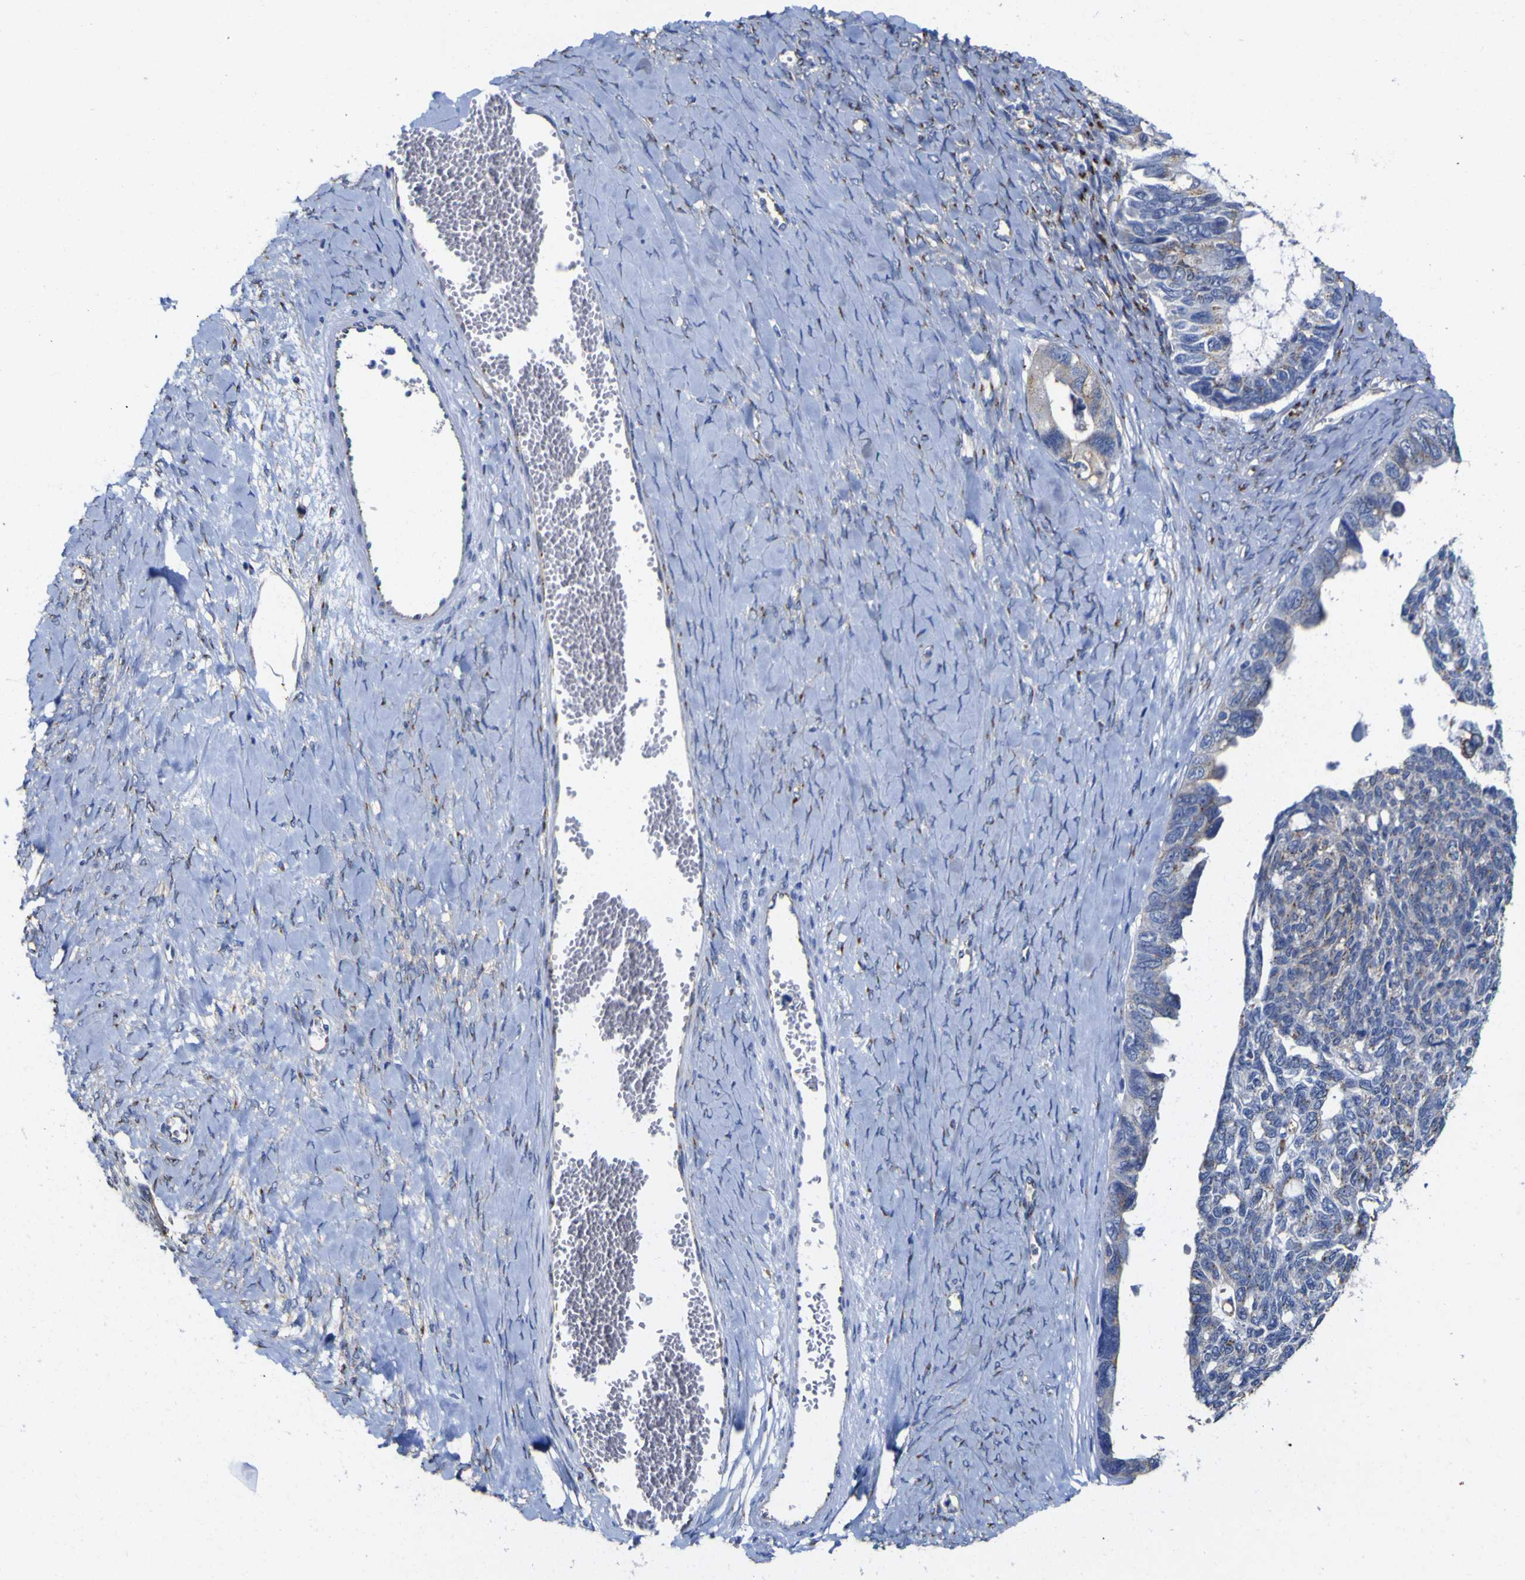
{"staining": {"intensity": "moderate", "quantity": "<25%", "location": "cytoplasmic/membranous"}, "tissue": "ovarian cancer", "cell_type": "Tumor cells", "image_type": "cancer", "snomed": [{"axis": "morphology", "description": "Cystadenocarcinoma, serous, NOS"}, {"axis": "topography", "description": "Ovary"}], "caption": "There is low levels of moderate cytoplasmic/membranous expression in tumor cells of ovarian serous cystadenocarcinoma, as demonstrated by immunohistochemical staining (brown color).", "gene": "GOLM1", "patient": {"sex": "female", "age": 79}}